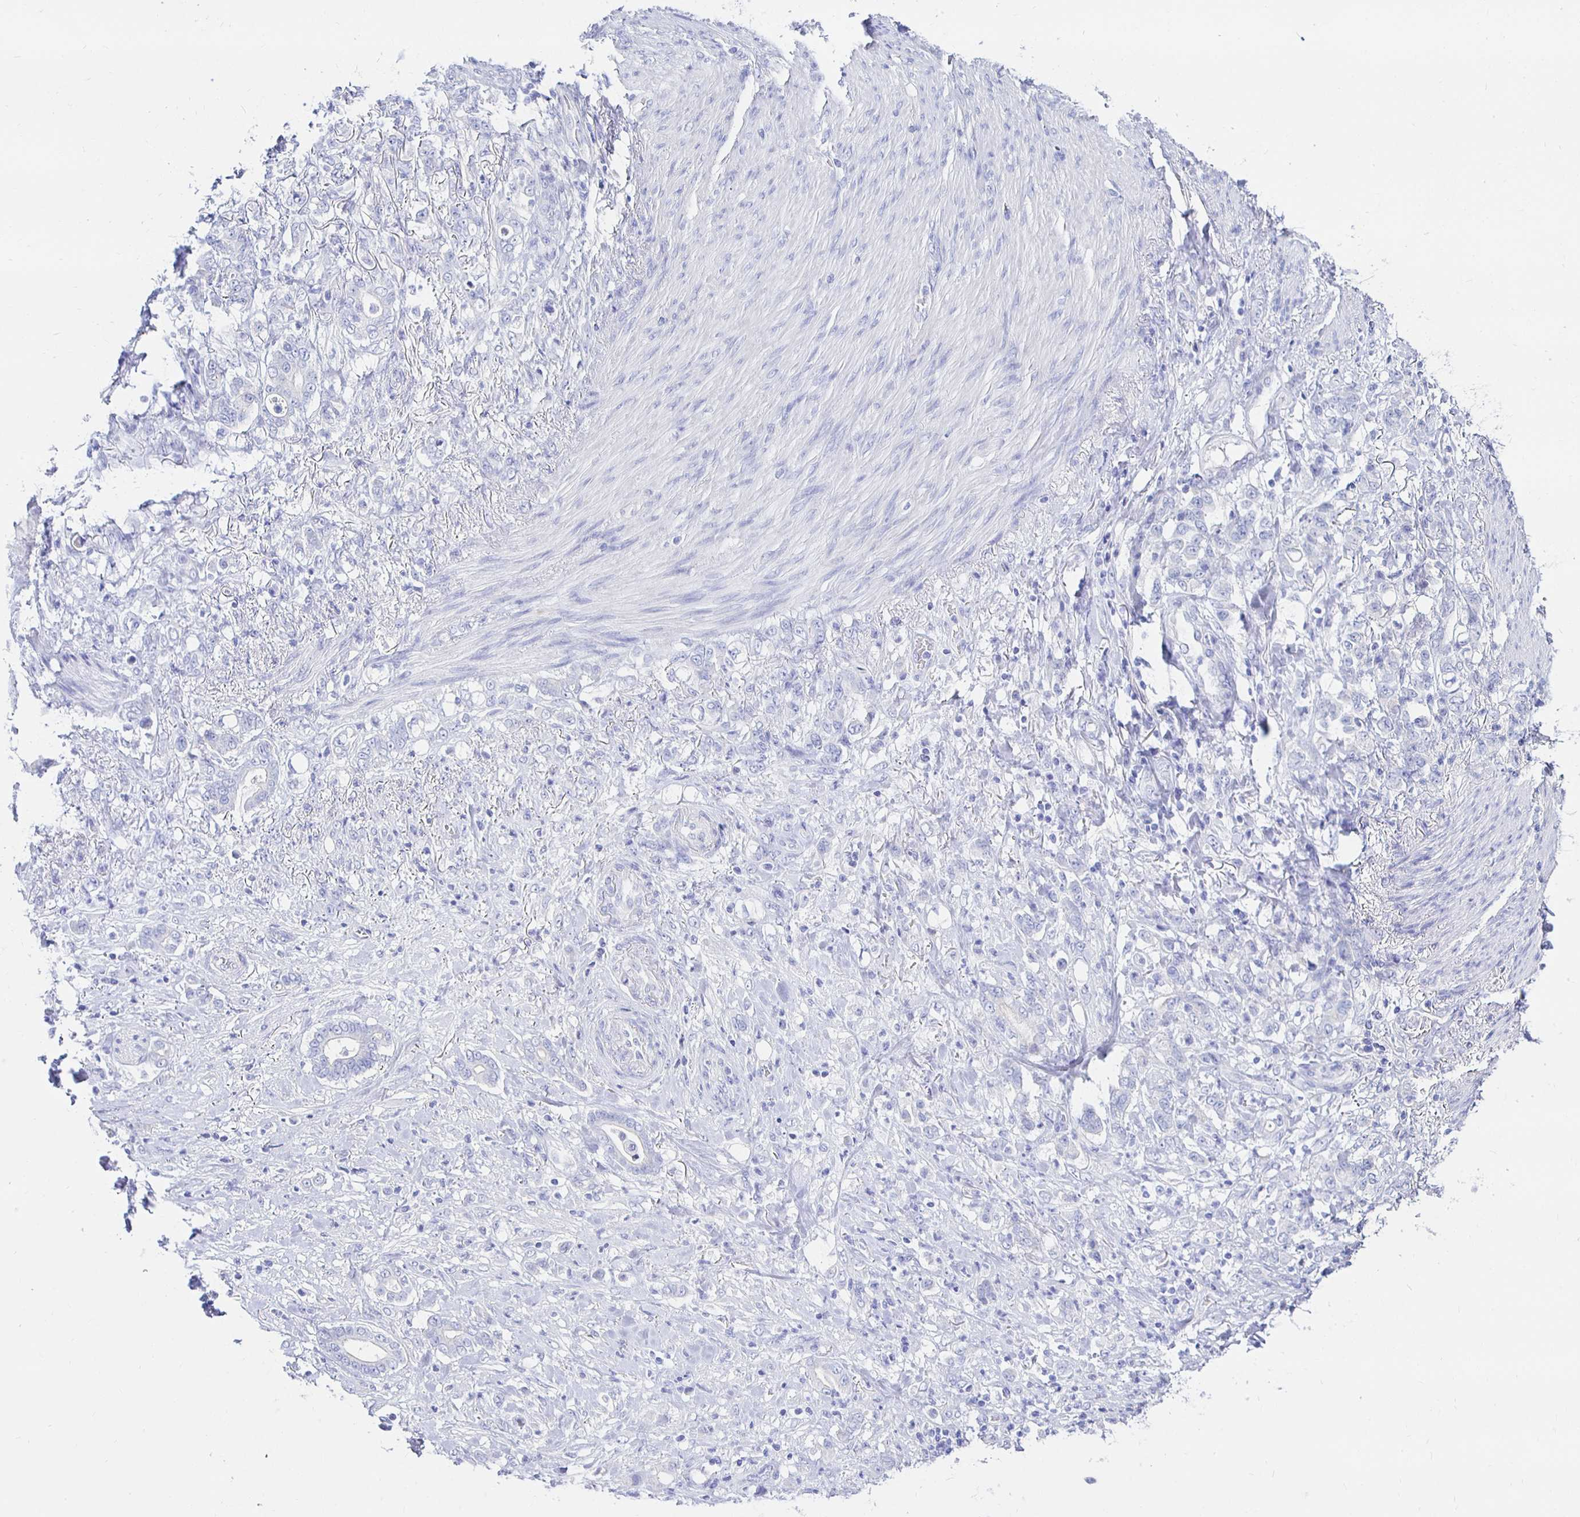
{"staining": {"intensity": "negative", "quantity": "none", "location": "none"}, "tissue": "stomach cancer", "cell_type": "Tumor cells", "image_type": "cancer", "snomed": [{"axis": "morphology", "description": "Adenocarcinoma, NOS"}, {"axis": "topography", "description": "Stomach"}], "caption": "Immunohistochemistry image of stomach cancer (adenocarcinoma) stained for a protein (brown), which demonstrates no expression in tumor cells.", "gene": "UMOD", "patient": {"sex": "female", "age": 79}}